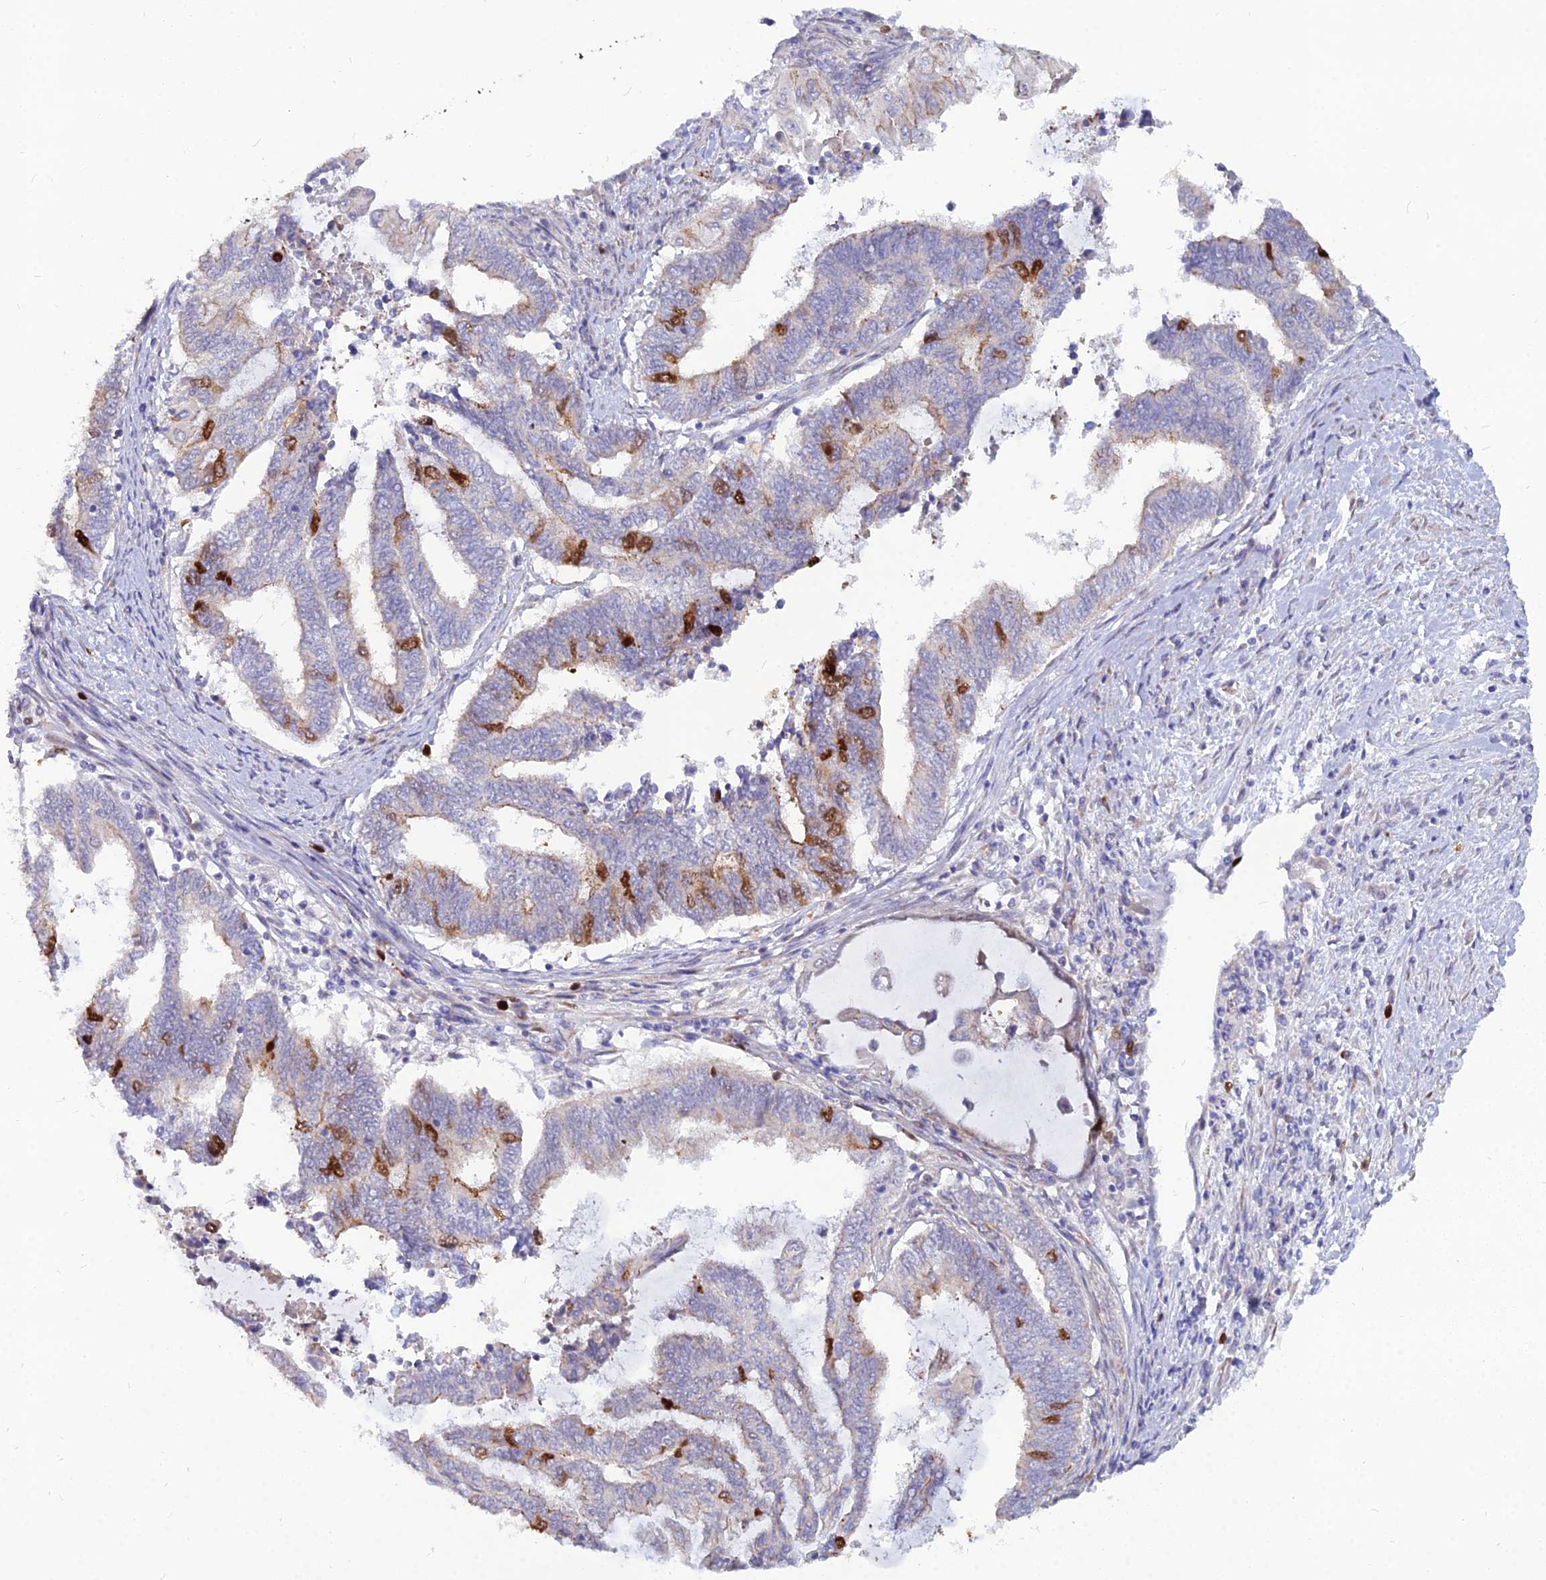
{"staining": {"intensity": "moderate", "quantity": "<25%", "location": "nuclear"}, "tissue": "endometrial cancer", "cell_type": "Tumor cells", "image_type": "cancer", "snomed": [{"axis": "morphology", "description": "Adenocarcinoma, NOS"}, {"axis": "topography", "description": "Uterus"}, {"axis": "topography", "description": "Endometrium"}], "caption": "A brown stain labels moderate nuclear expression of a protein in human endometrial cancer tumor cells. The protein is shown in brown color, while the nuclei are stained blue.", "gene": "NUSAP1", "patient": {"sex": "female", "age": 70}}